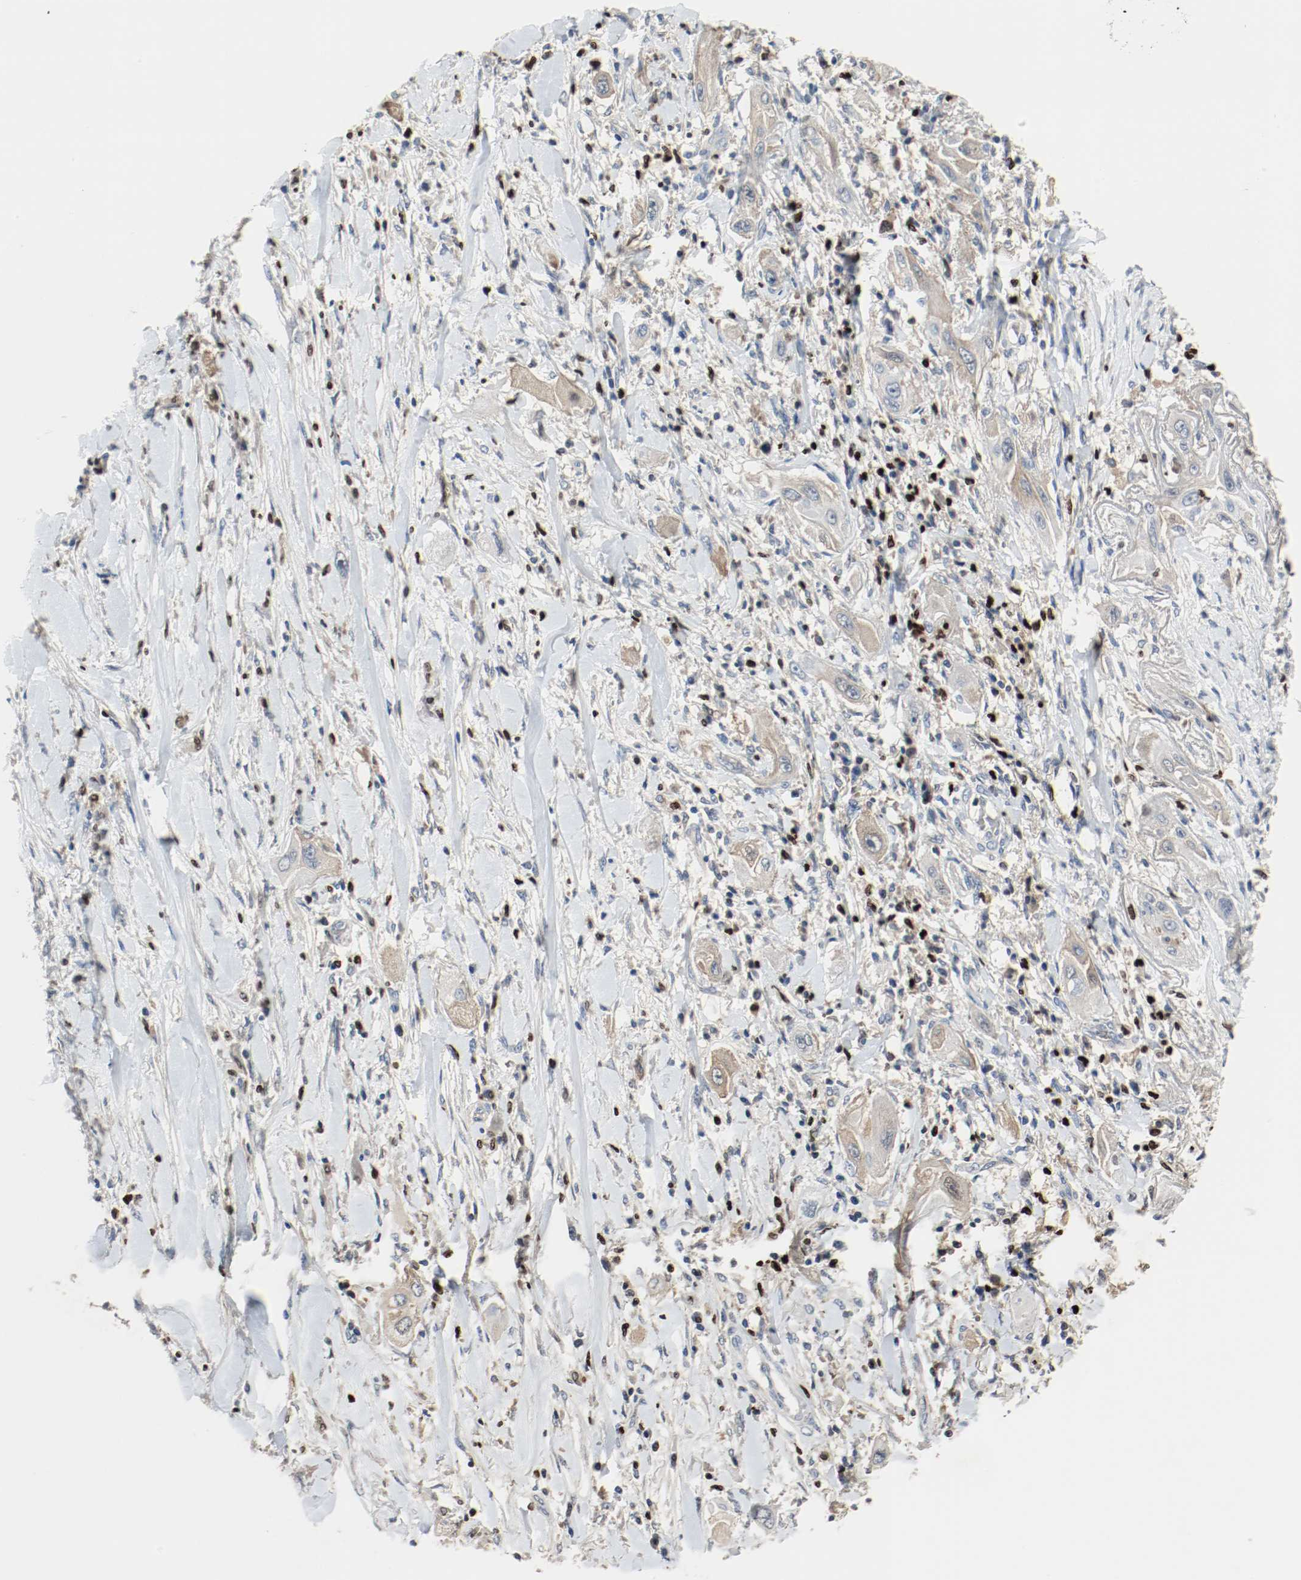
{"staining": {"intensity": "weak", "quantity": "25%-75%", "location": "cytoplasmic/membranous"}, "tissue": "lung cancer", "cell_type": "Tumor cells", "image_type": "cancer", "snomed": [{"axis": "morphology", "description": "Squamous cell carcinoma, NOS"}, {"axis": "topography", "description": "Lung"}], "caption": "Squamous cell carcinoma (lung) stained for a protein reveals weak cytoplasmic/membranous positivity in tumor cells.", "gene": "BLK", "patient": {"sex": "female", "age": 47}}